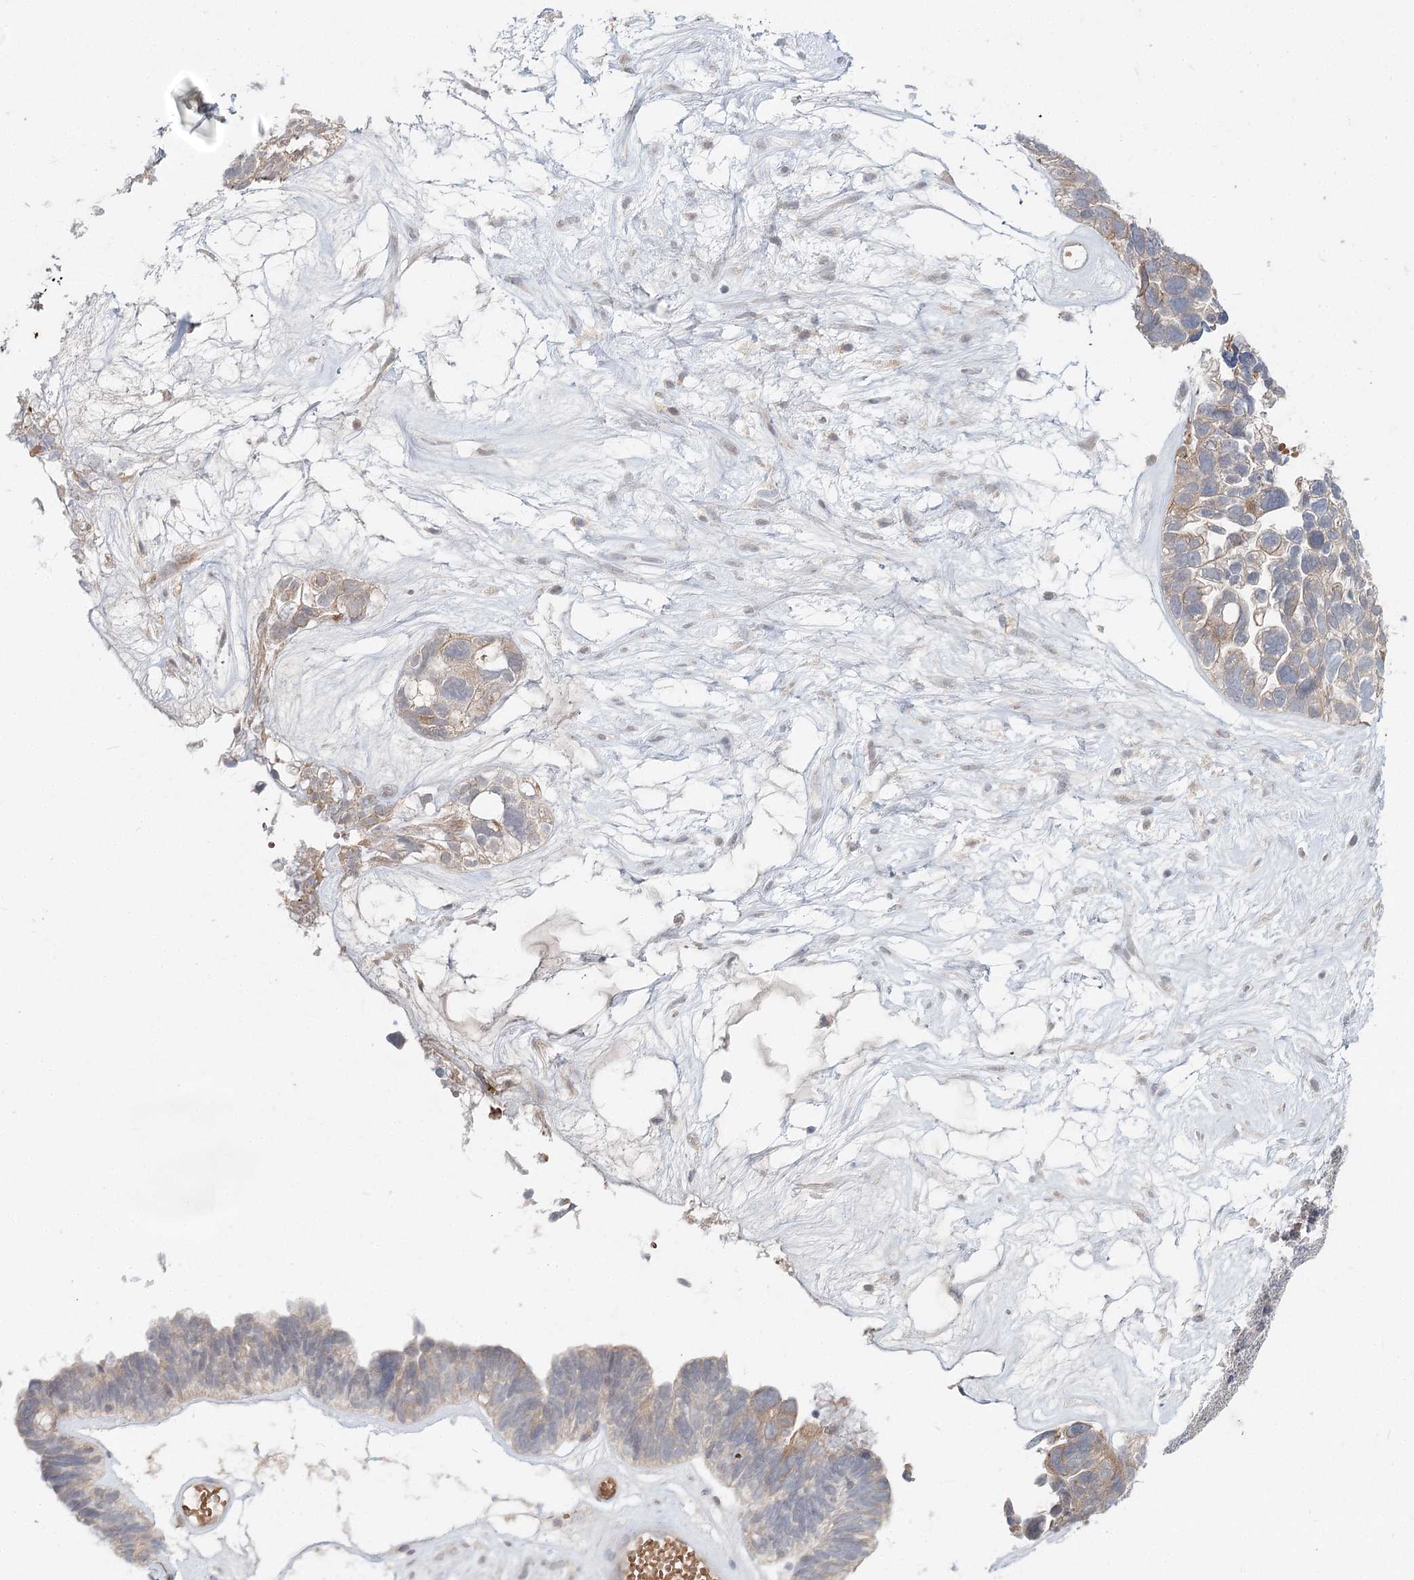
{"staining": {"intensity": "negative", "quantity": "none", "location": "none"}, "tissue": "ovarian cancer", "cell_type": "Tumor cells", "image_type": "cancer", "snomed": [{"axis": "morphology", "description": "Cystadenocarcinoma, serous, NOS"}, {"axis": "topography", "description": "Ovary"}], "caption": "High magnification brightfield microscopy of ovarian serous cystadenocarcinoma stained with DAB (3,3'-diaminobenzidine) (brown) and counterstained with hematoxylin (blue): tumor cells show no significant positivity.", "gene": "FBXO7", "patient": {"sex": "female", "age": 79}}